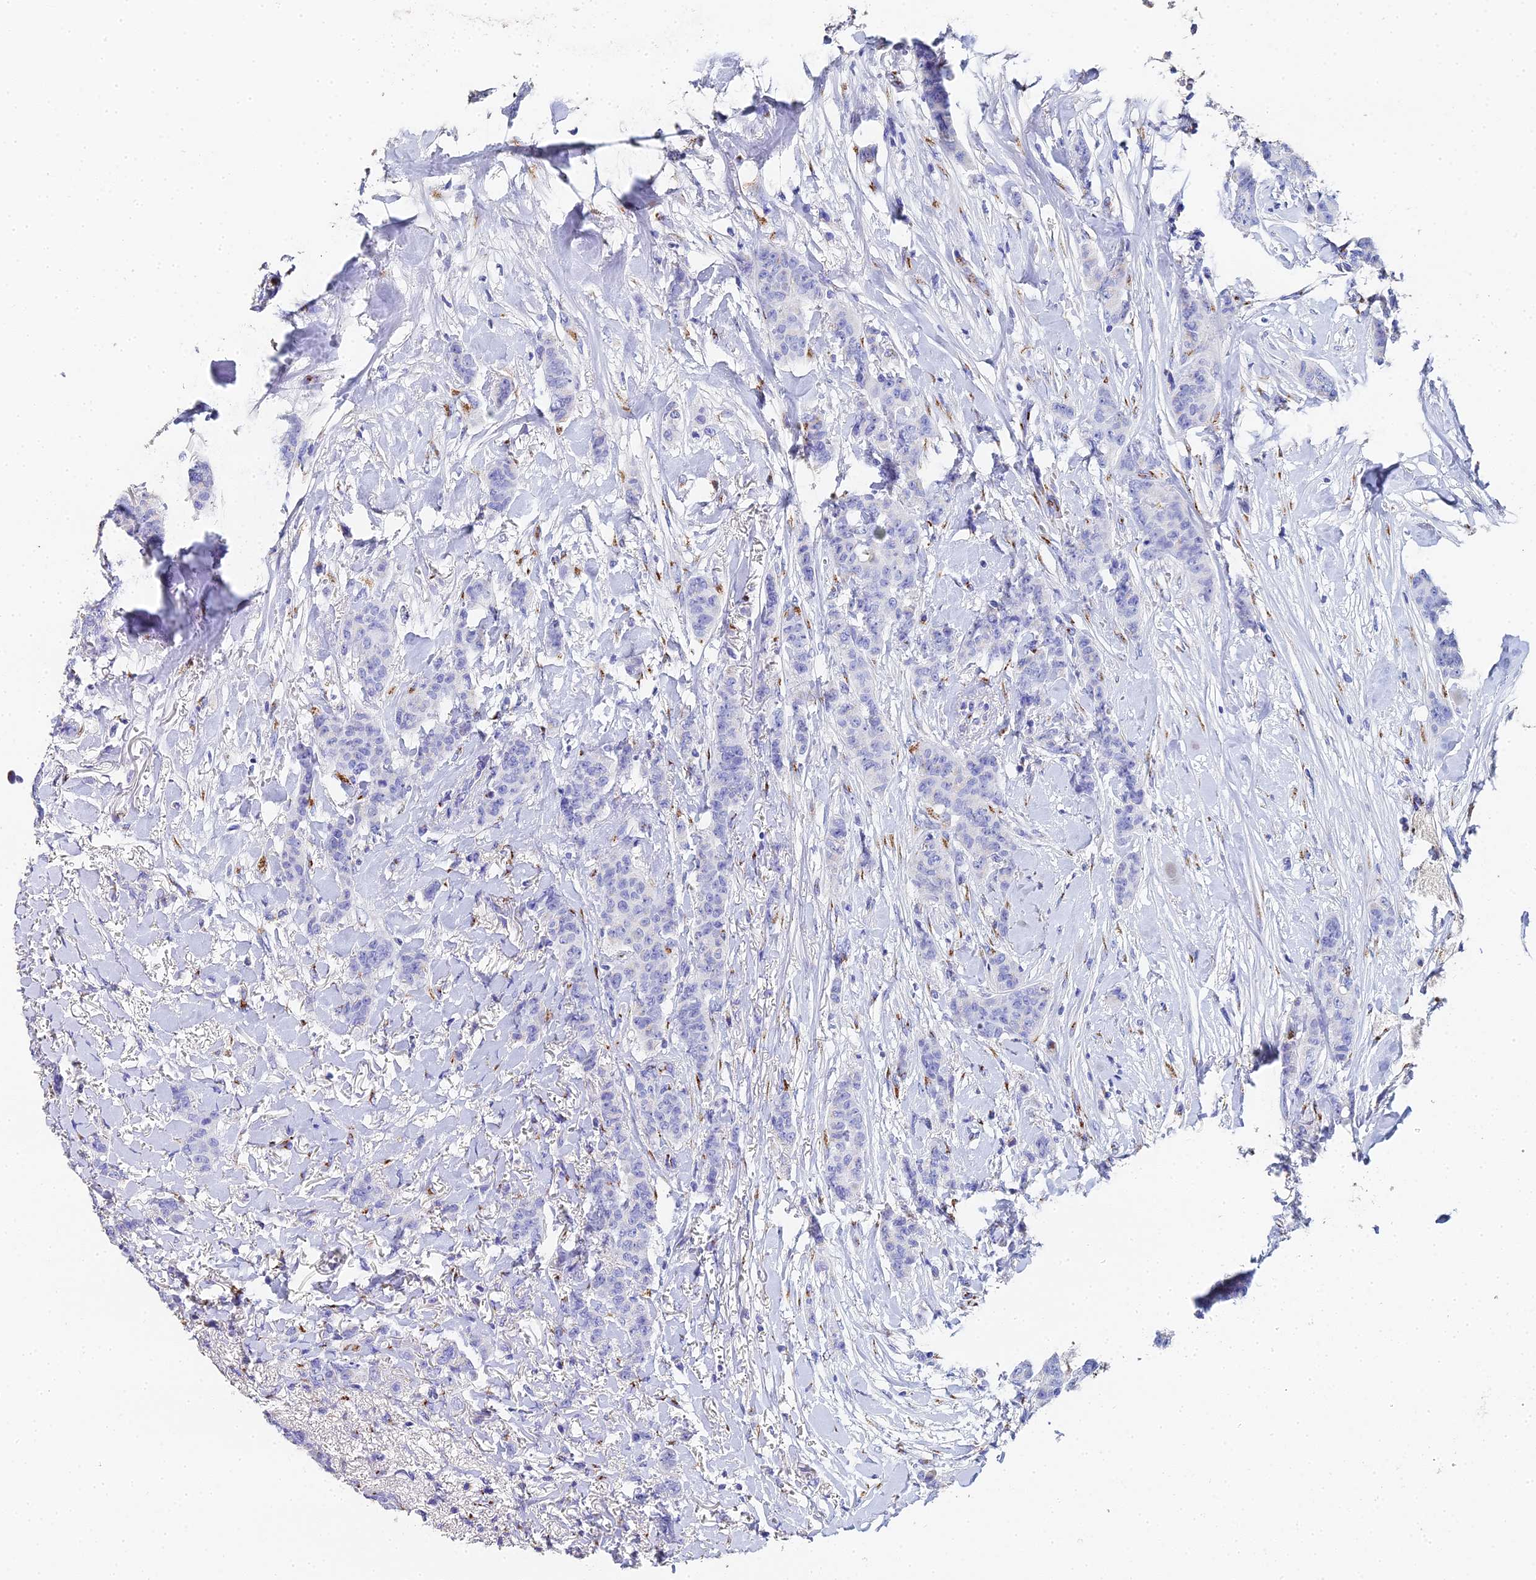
{"staining": {"intensity": "negative", "quantity": "none", "location": "none"}, "tissue": "breast cancer", "cell_type": "Tumor cells", "image_type": "cancer", "snomed": [{"axis": "morphology", "description": "Duct carcinoma"}, {"axis": "topography", "description": "Breast"}], "caption": "The histopathology image exhibits no significant positivity in tumor cells of breast intraductal carcinoma. (DAB (3,3'-diaminobenzidine) immunohistochemistry (IHC) with hematoxylin counter stain).", "gene": "ENSG00000268674", "patient": {"sex": "female", "age": 40}}